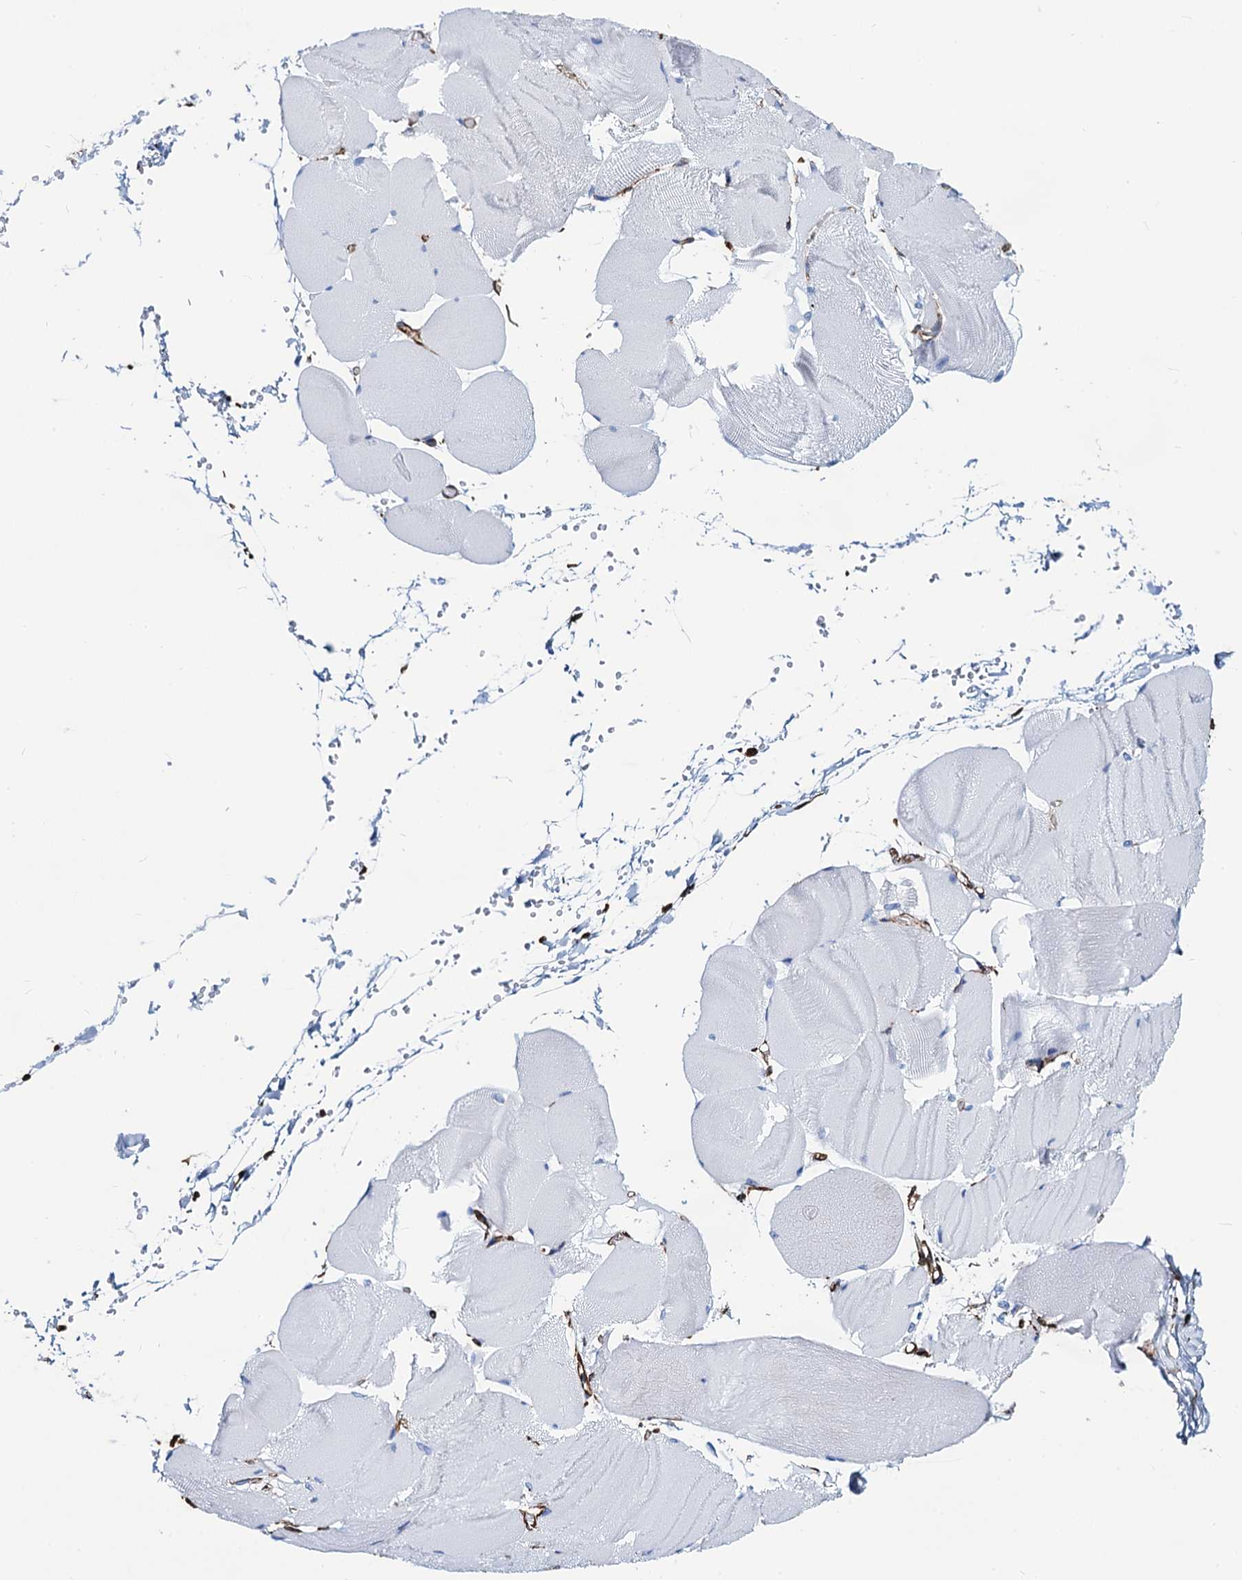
{"staining": {"intensity": "negative", "quantity": "none", "location": "none"}, "tissue": "skeletal muscle", "cell_type": "Myocytes", "image_type": "normal", "snomed": [{"axis": "morphology", "description": "Normal tissue, NOS"}, {"axis": "morphology", "description": "Basal cell carcinoma"}, {"axis": "topography", "description": "Skeletal muscle"}], "caption": "An IHC micrograph of normal skeletal muscle is shown. There is no staining in myocytes of skeletal muscle. Brightfield microscopy of immunohistochemistry (IHC) stained with DAB (brown) and hematoxylin (blue), captured at high magnification.", "gene": "PGM2", "patient": {"sex": "female", "age": 64}}